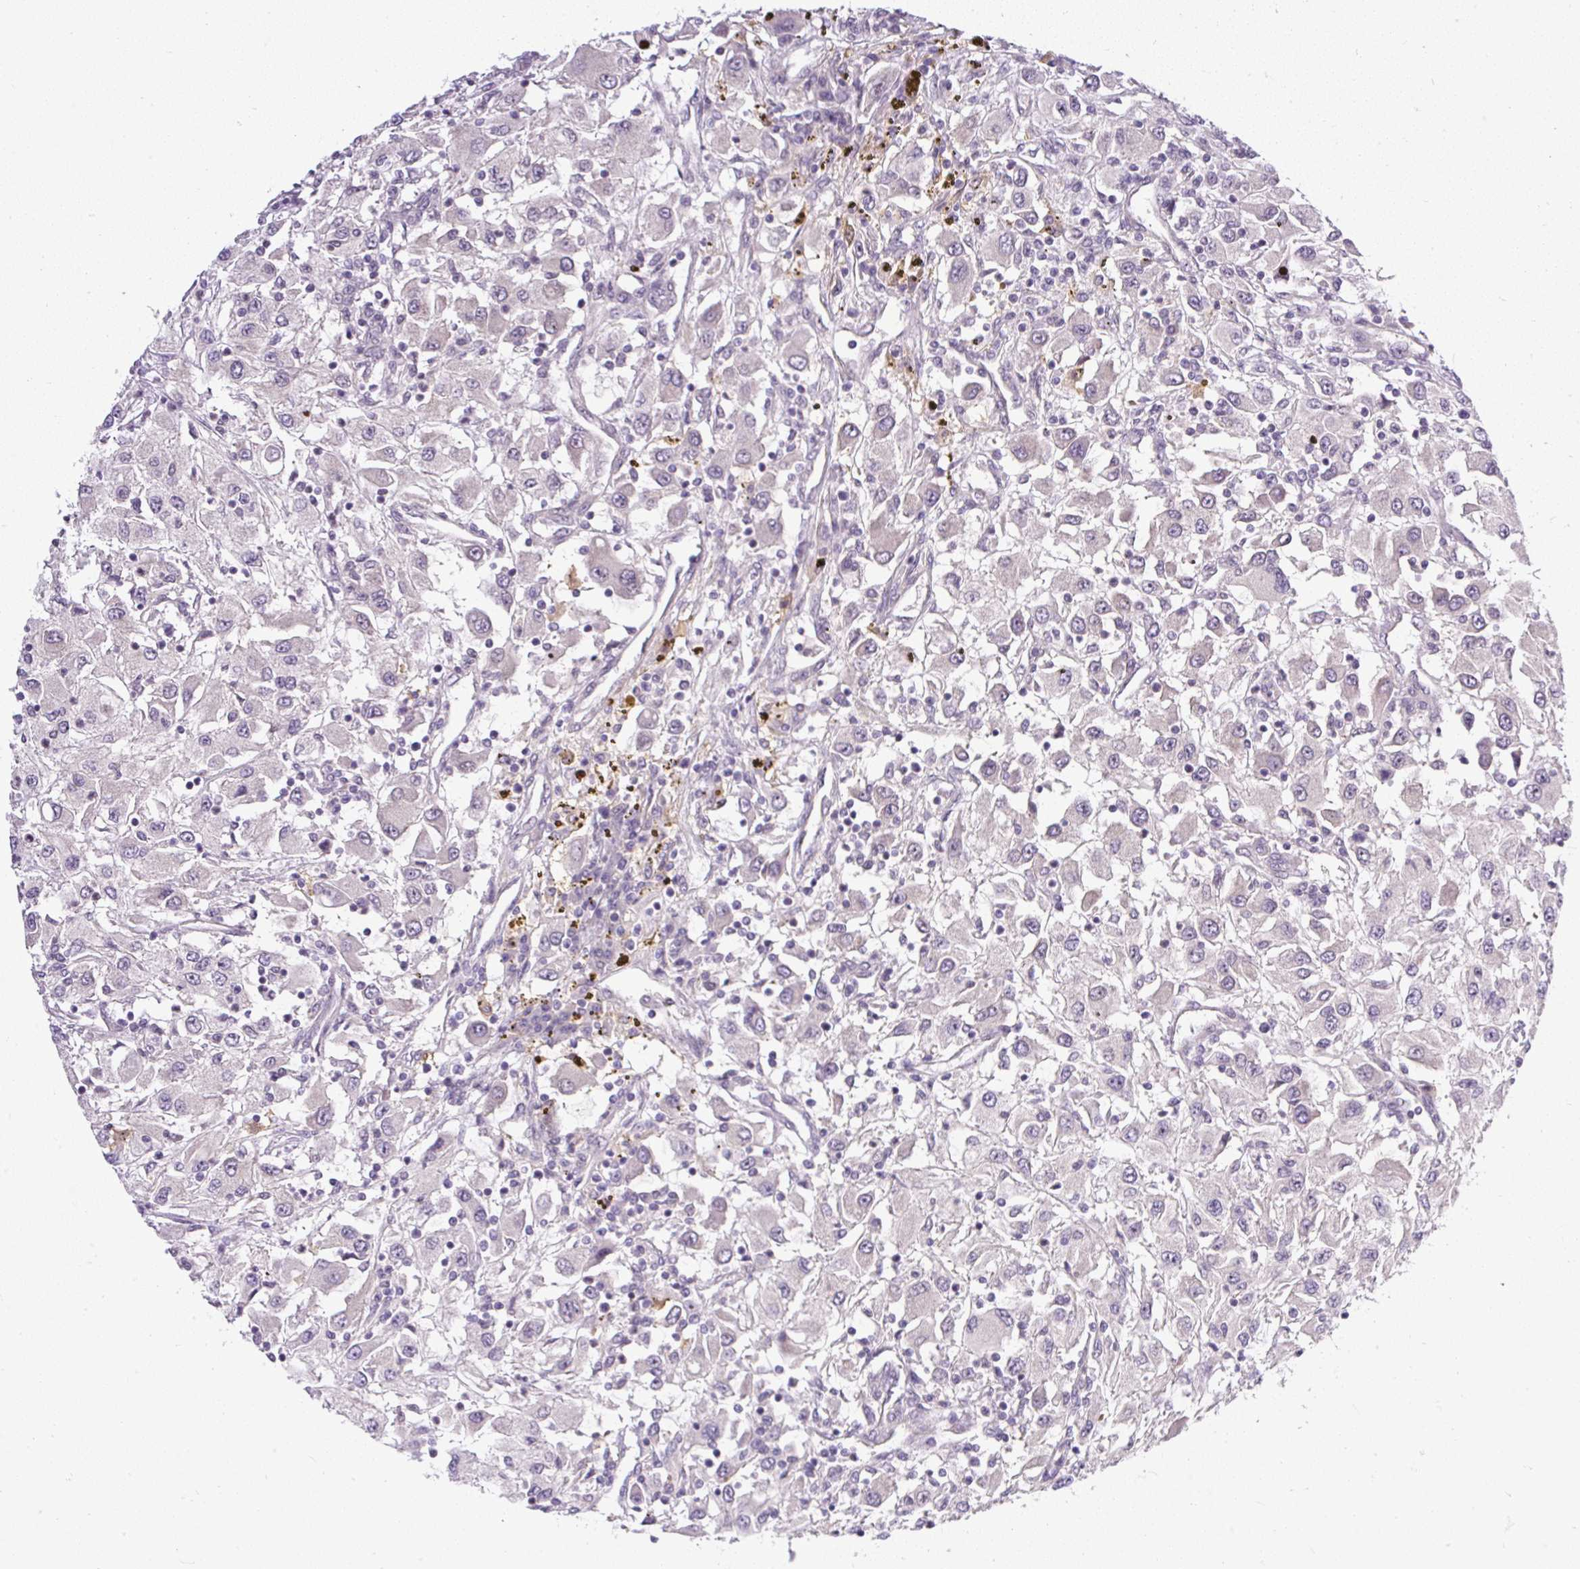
{"staining": {"intensity": "negative", "quantity": "none", "location": "none"}, "tissue": "renal cancer", "cell_type": "Tumor cells", "image_type": "cancer", "snomed": [{"axis": "morphology", "description": "Adenocarcinoma, NOS"}, {"axis": "topography", "description": "Kidney"}], "caption": "An IHC photomicrograph of renal adenocarcinoma is shown. There is no staining in tumor cells of renal adenocarcinoma. (DAB IHC visualized using brightfield microscopy, high magnification).", "gene": "FAM117B", "patient": {"sex": "female", "age": 67}}